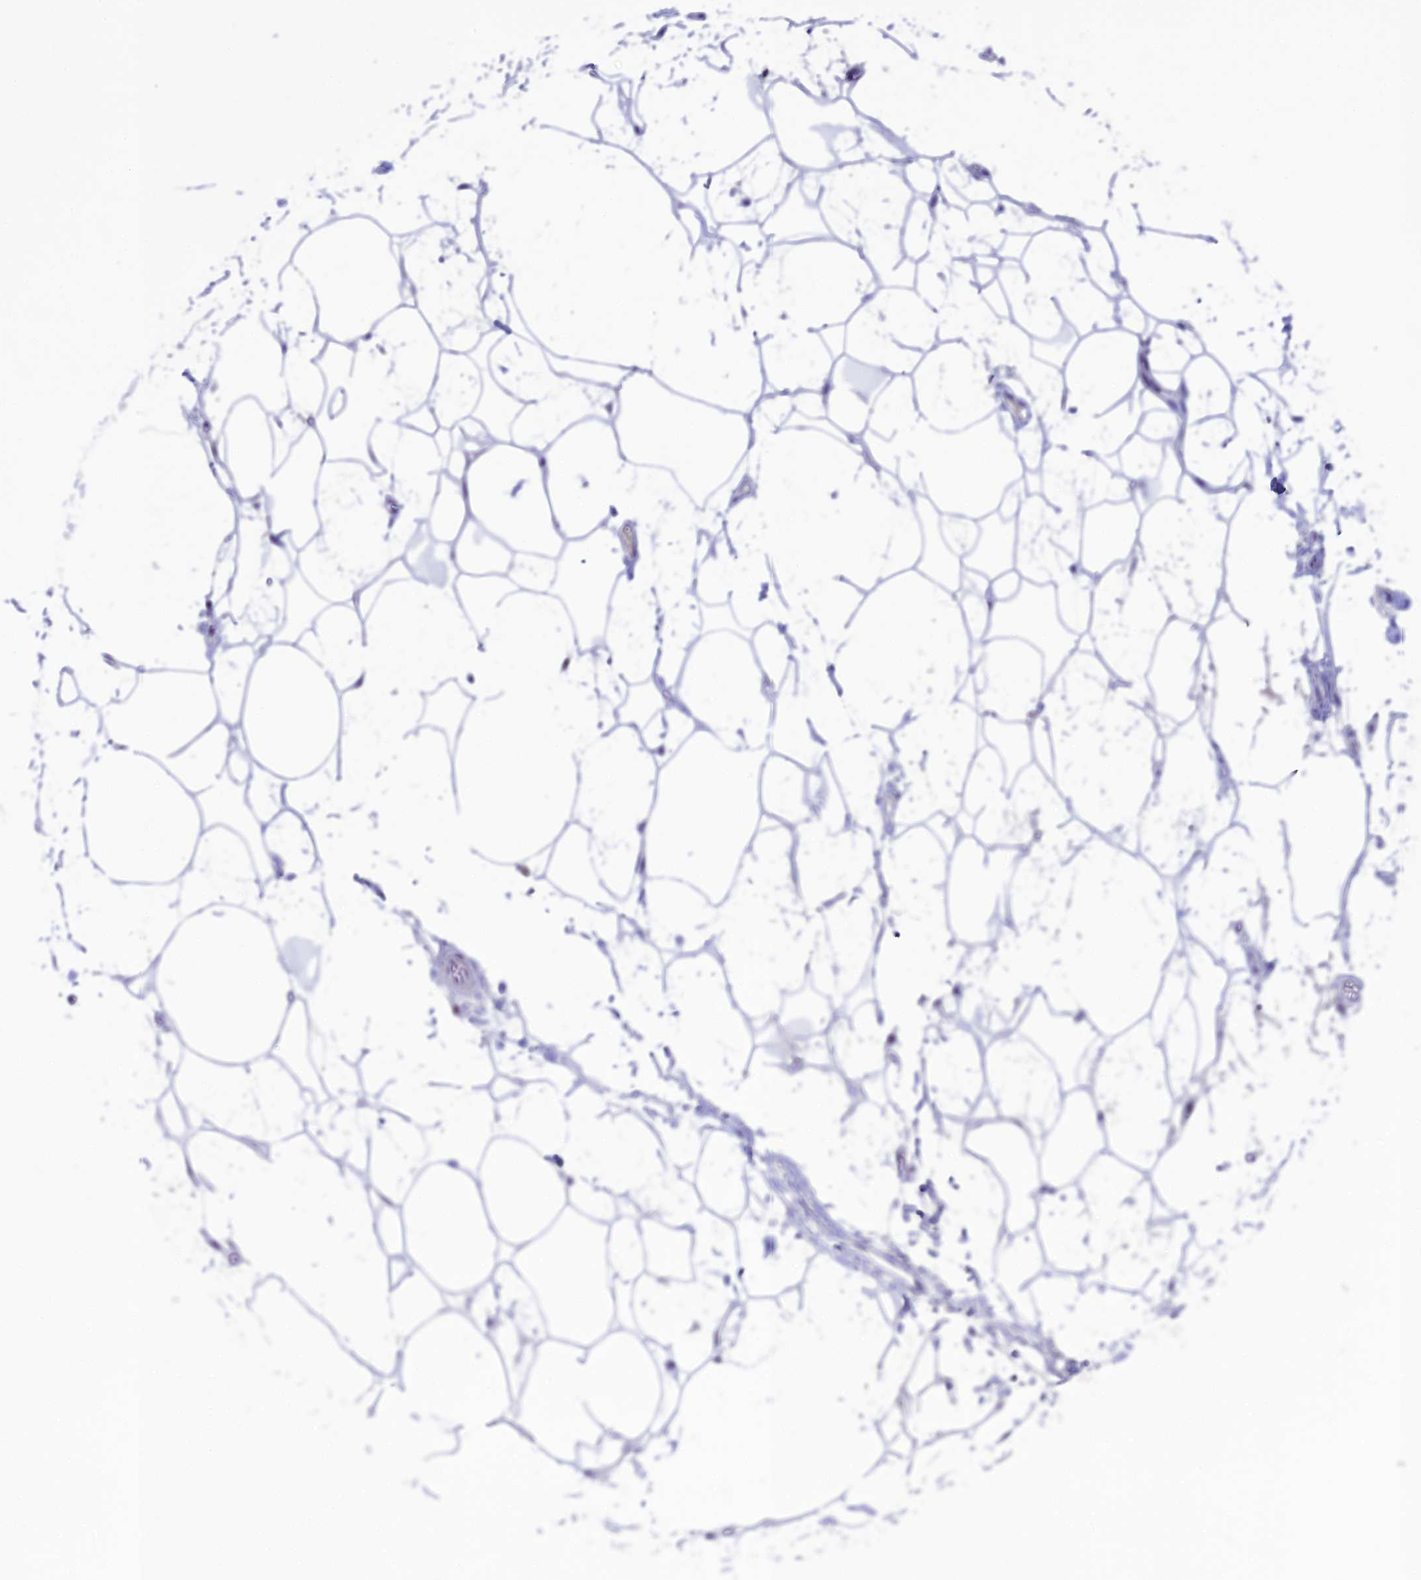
{"staining": {"intensity": "negative", "quantity": "none", "location": "none"}, "tissue": "adipose tissue", "cell_type": "Adipocytes", "image_type": "normal", "snomed": [{"axis": "morphology", "description": "Normal tissue, NOS"}, {"axis": "morphology", "description": "Adenocarcinoma, NOS"}, {"axis": "topography", "description": "Rectum"}, {"axis": "topography", "description": "Vagina"}, {"axis": "topography", "description": "Peripheral nerve tissue"}], "caption": "IHC photomicrograph of benign human adipose tissue stained for a protein (brown), which displays no staining in adipocytes. (Stains: DAB (3,3'-diaminobenzidine) immunohistochemistry (IHC) with hematoxylin counter stain, Microscopy: brightfield microscopy at high magnification).", "gene": "MFSD2B", "patient": {"sex": "female", "age": 71}}